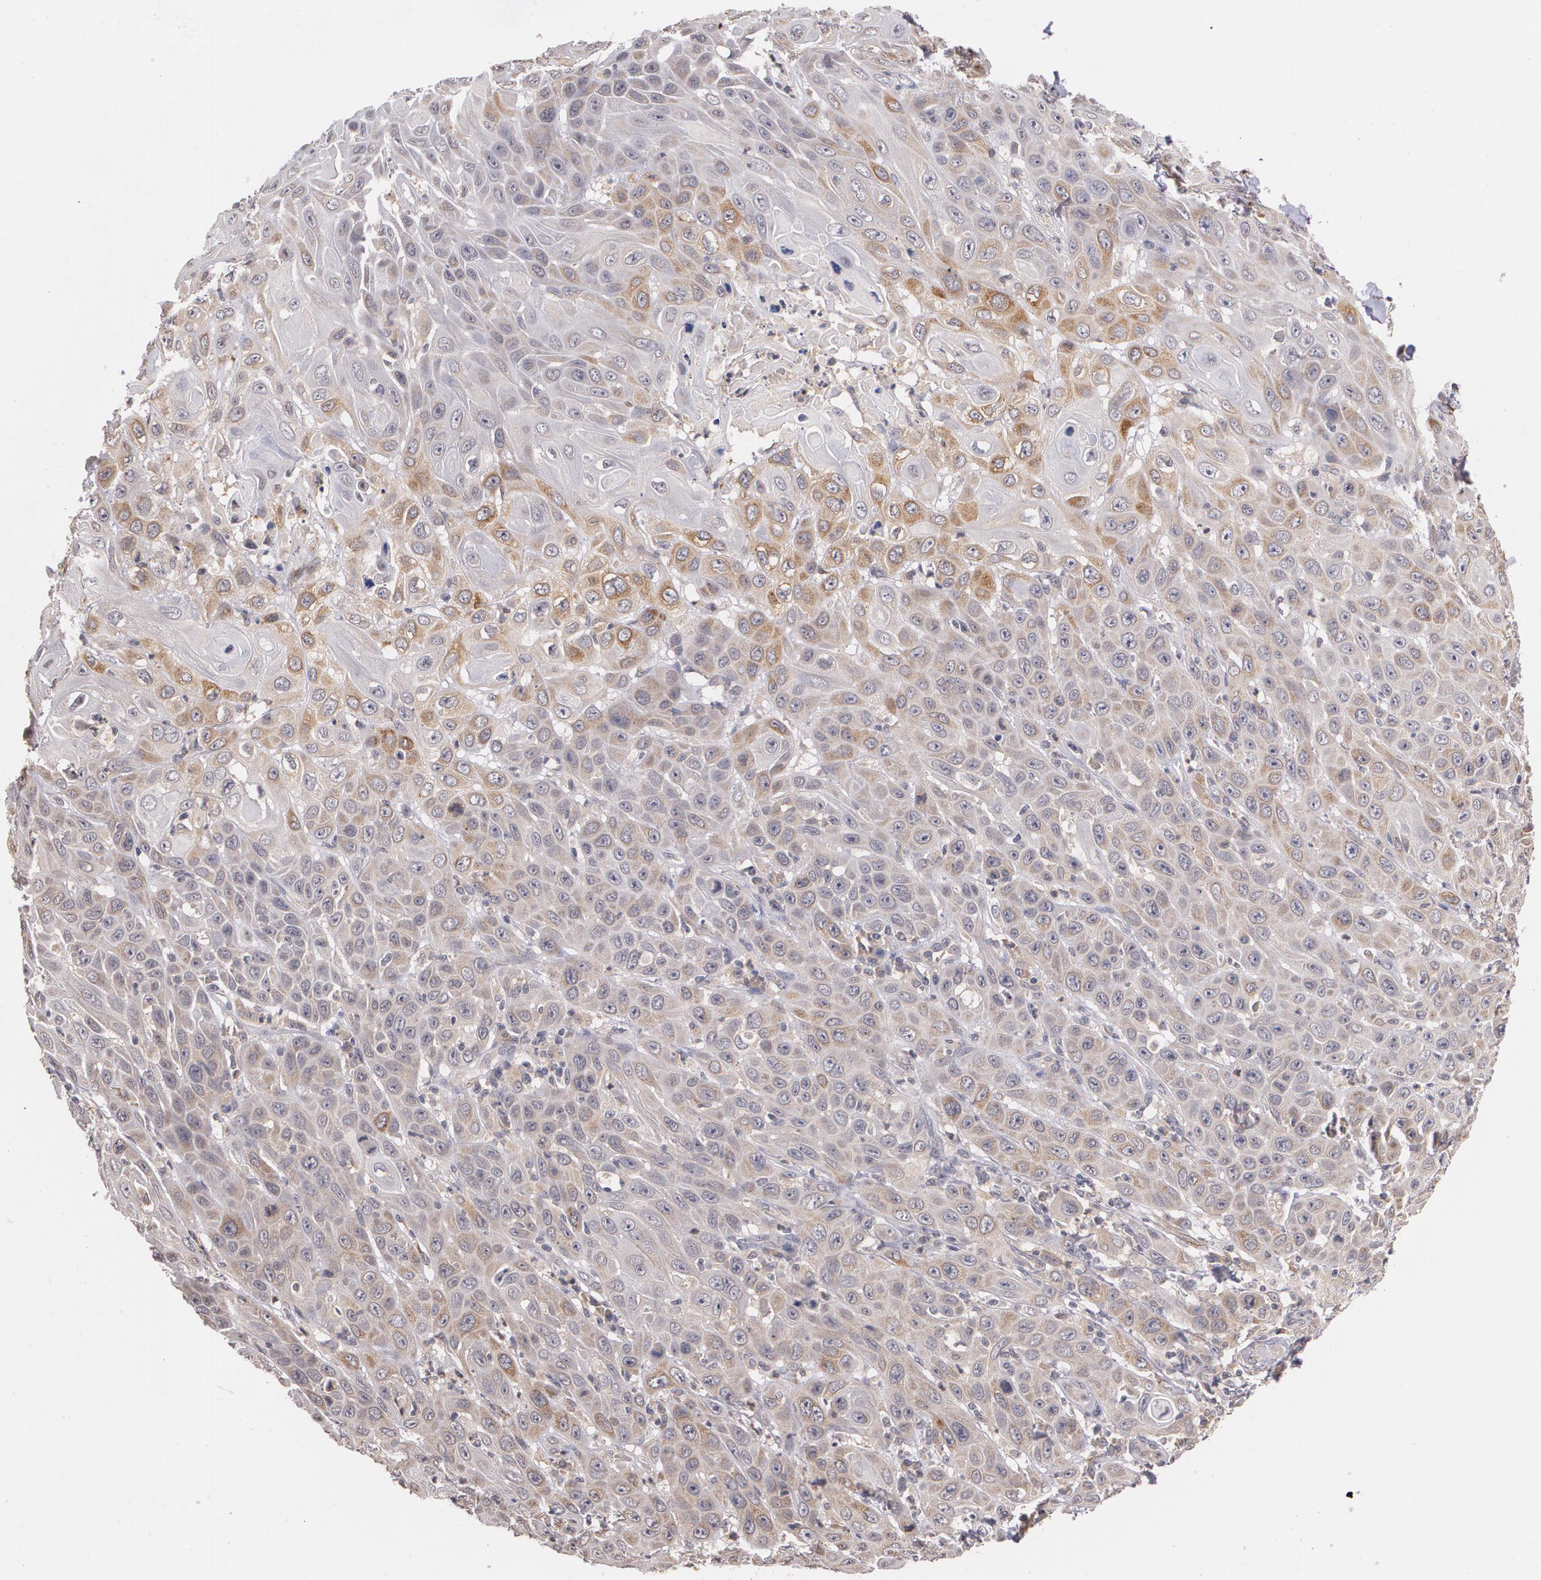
{"staining": {"intensity": "moderate", "quantity": "25%-75%", "location": "cytoplasmic/membranous"}, "tissue": "skin cancer", "cell_type": "Tumor cells", "image_type": "cancer", "snomed": [{"axis": "morphology", "description": "Squamous cell carcinoma, NOS"}, {"axis": "topography", "description": "Skin"}], "caption": "Skin cancer stained for a protein displays moderate cytoplasmic/membranous positivity in tumor cells. (DAB (3,3'-diaminobenzidine) = brown stain, brightfield microscopy at high magnification).", "gene": "IFNGR2", "patient": {"sex": "male", "age": 84}}